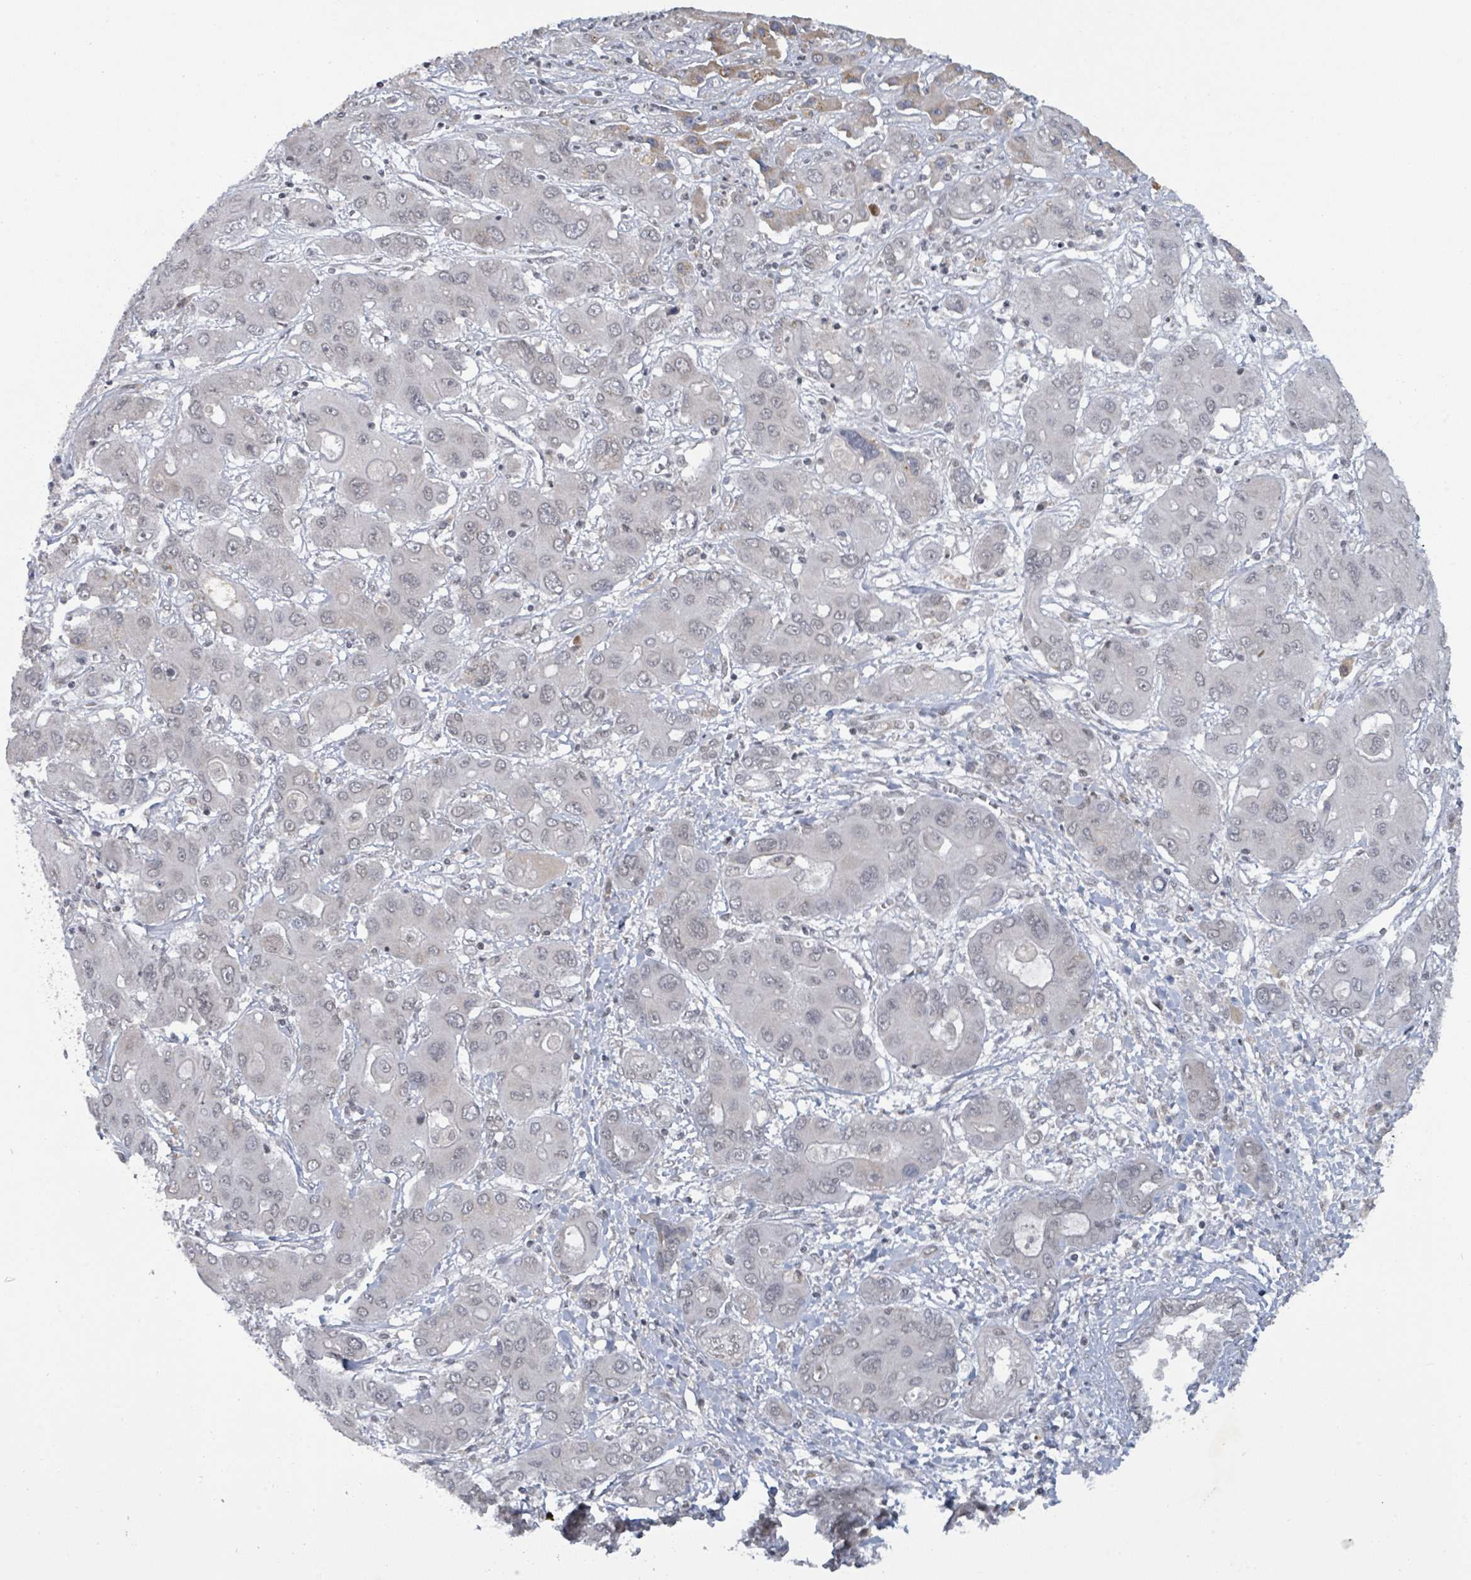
{"staining": {"intensity": "negative", "quantity": "none", "location": "none"}, "tissue": "liver cancer", "cell_type": "Tumor cells", "image_type": "cancer", "snomed": [{"axis": "morphology", "description": "Cholangiocarcinoma"}, {"axis": "topography", "description": "Liver"}], "caption": "Tumor cells show no significant protein positivity in liver cancer (cholangiocarcinoma). (DAB immunohistochemistry visualized using brightfield microscopy, high magnification).", "gene": "BANP", "patient": {"sex": "male", "age": 67}}